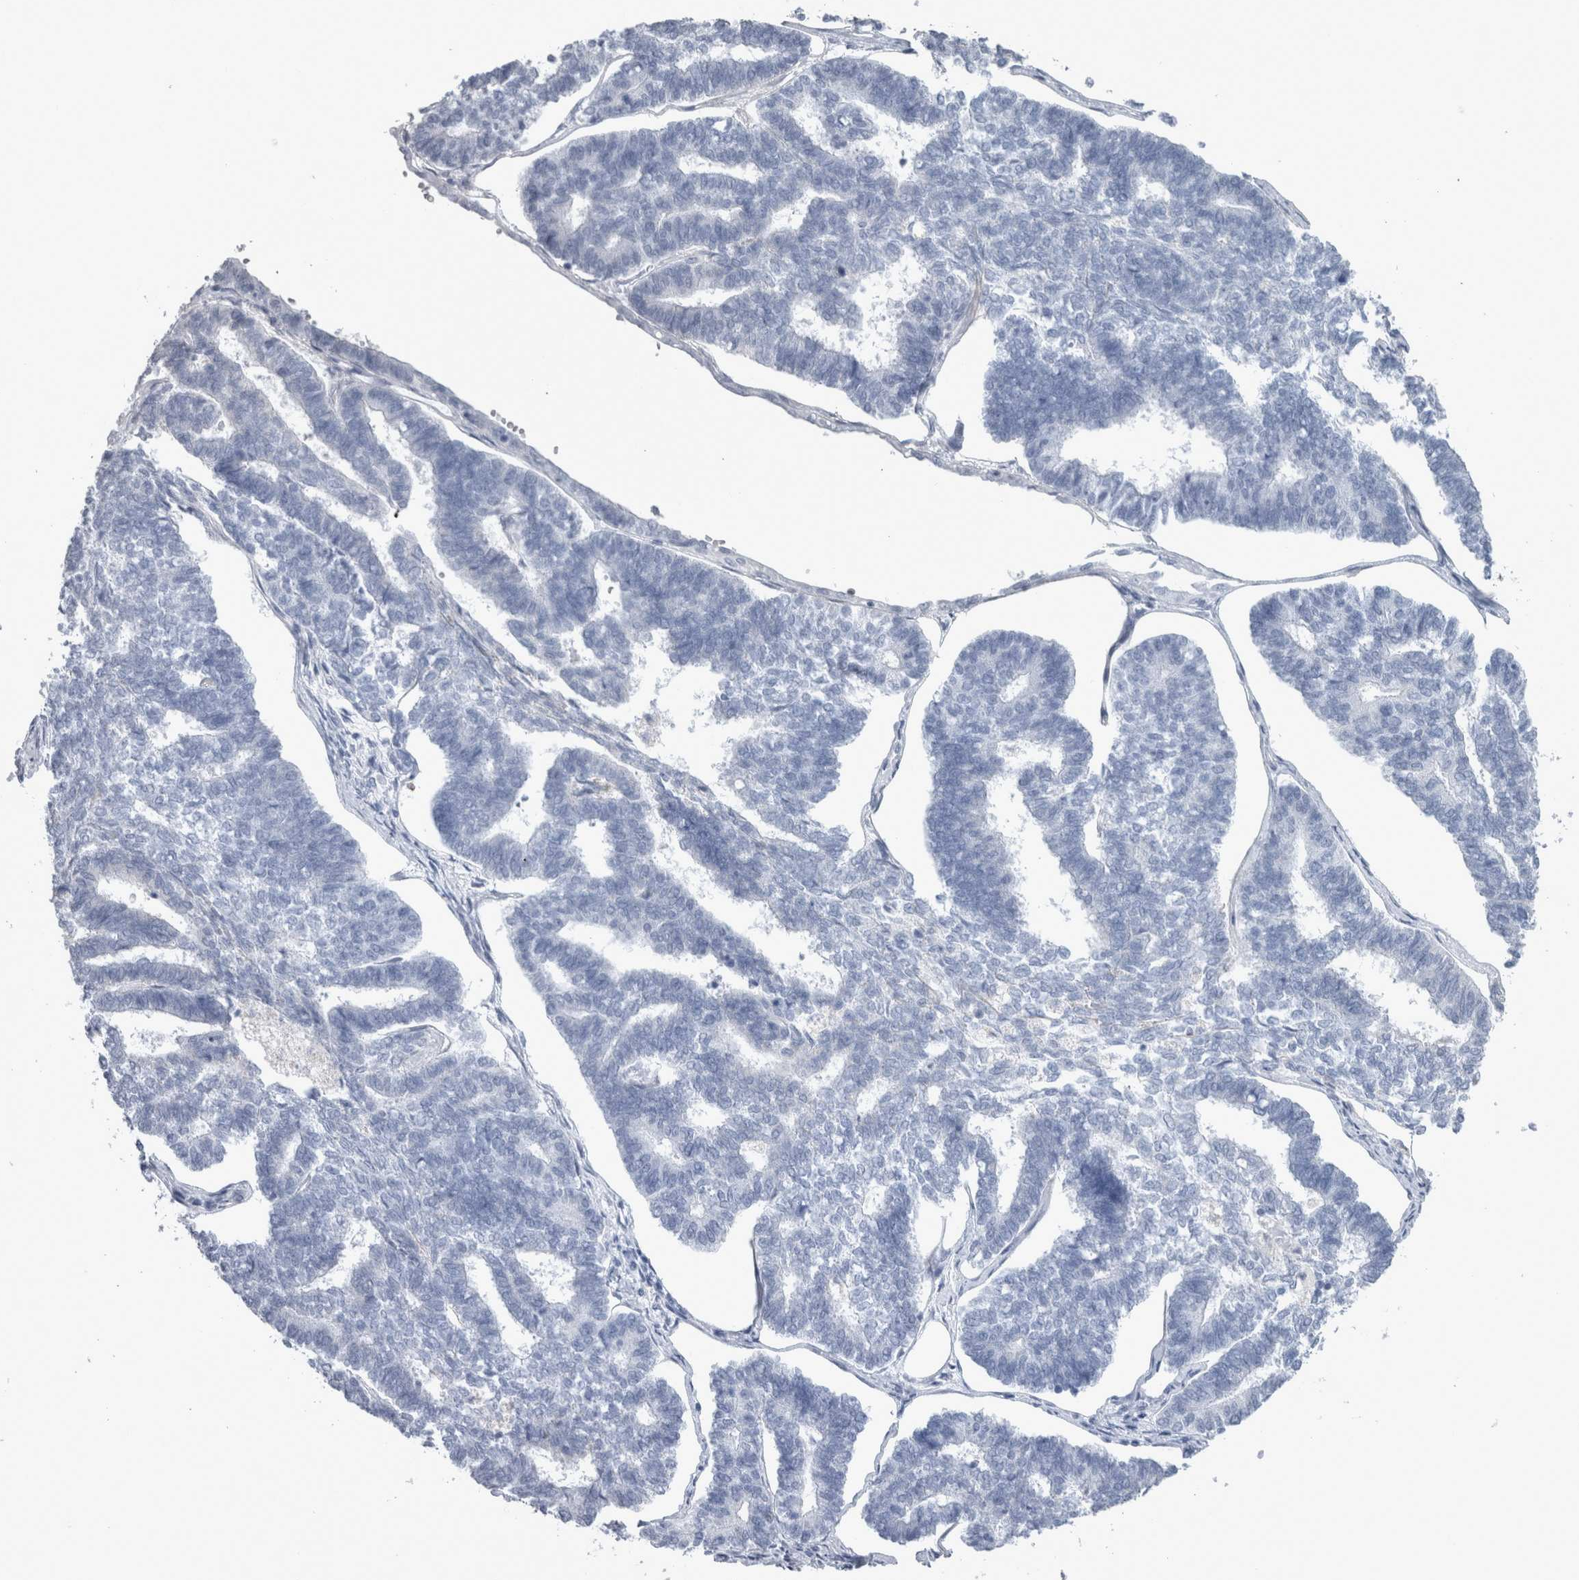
{"staining": {"intensity": "negative", "quantity": "none", "location": "none"}, "tissue": "endometrial cancer", "cell_type": "Tumor cells", "image_type": "cancer", "snomed": [{"axis": "morphology", "description": "Adenocarcinoma, NOS"}, {"axis": "topography", "description": "Endometrium"}], "caption": "IHC histopathology image of neoplastic tissue: endometrial cancer (adenocarcinoma) stained with DAB exhibits no significant protein expression in tumor cells.", "gene": "MSMB", "patient": {"sex": "female", "age": 70}}